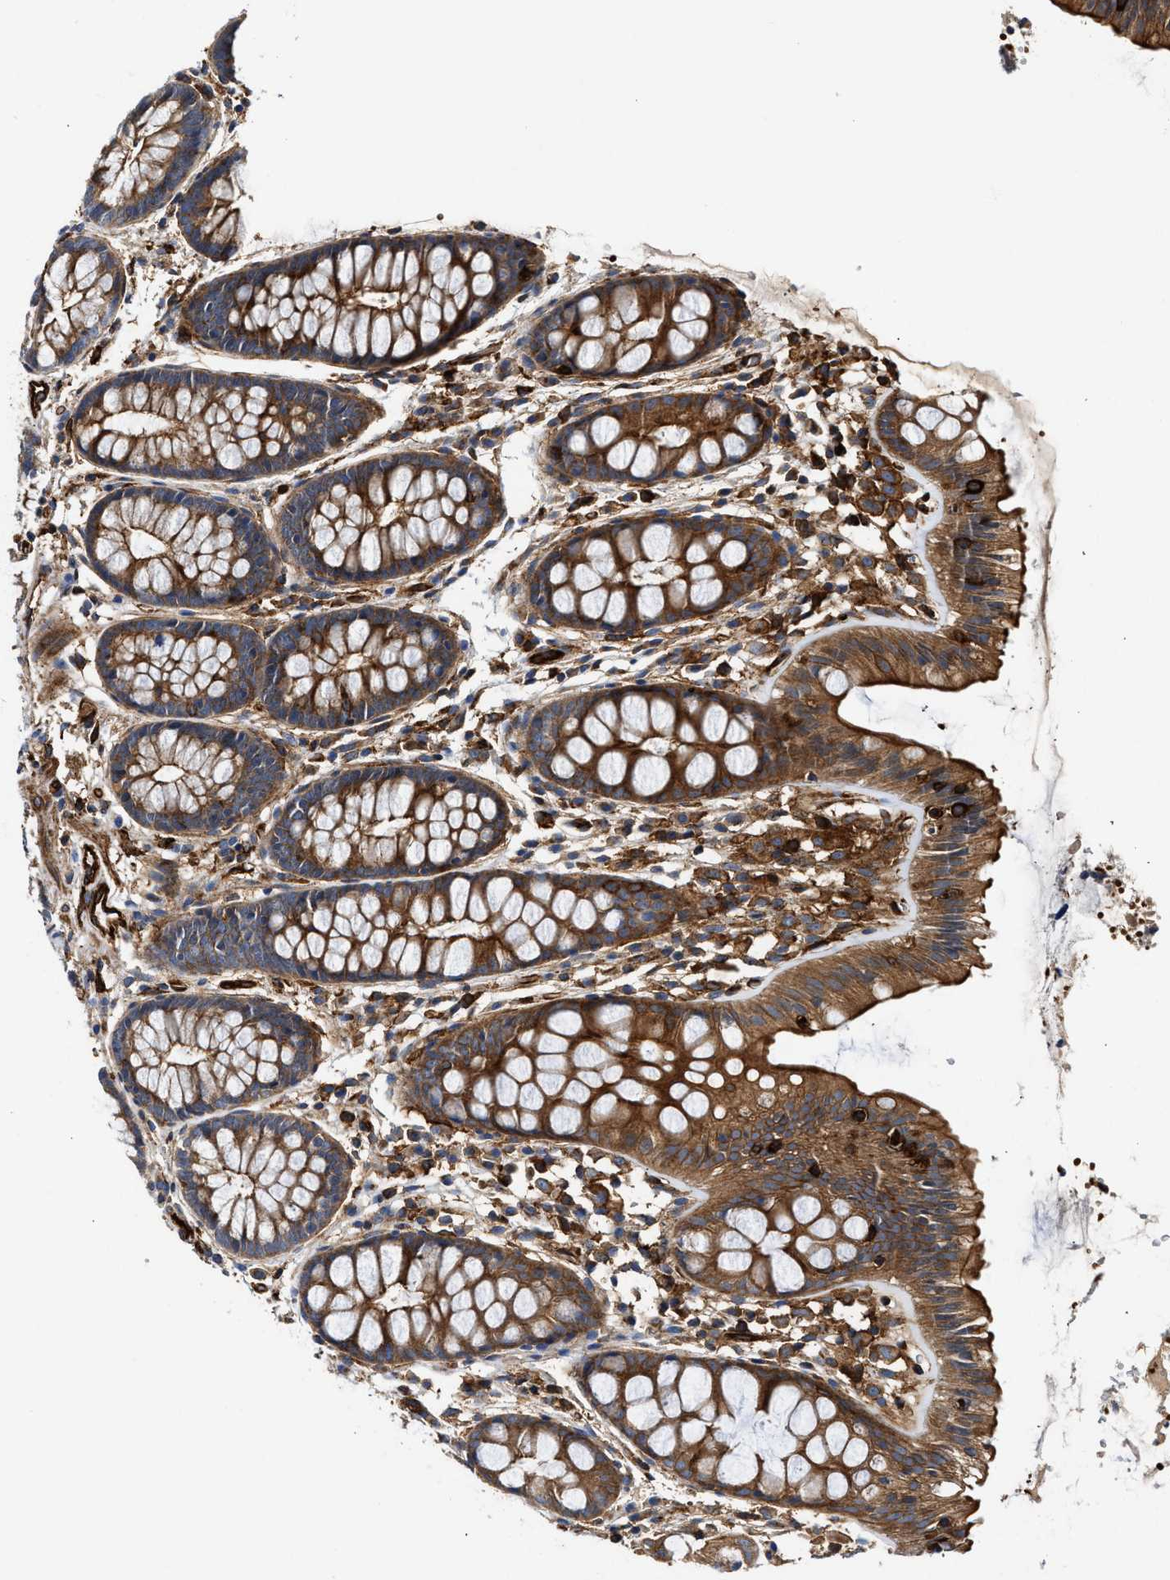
{"staining": {"intensity": "strong", "quantity": ">75%", "location": "cytoplasmic/membranous"}, "tissue": "colon", "cell_type": "Endothelial cells", "image_type": "normal", "snomed": [{"axis": "morphology", "description": "Normal tissue, NOS"}, {"axis": "topography", "description": "Colon"}], "caption": "Immunohistochemical staining of benign colon shows >75% levels of strong cytoplasmic/membranous protein staining in approximately >75% of endothelial cells.", "gene": "HIP1", "patient": {"sex": "female", "age": 56}}